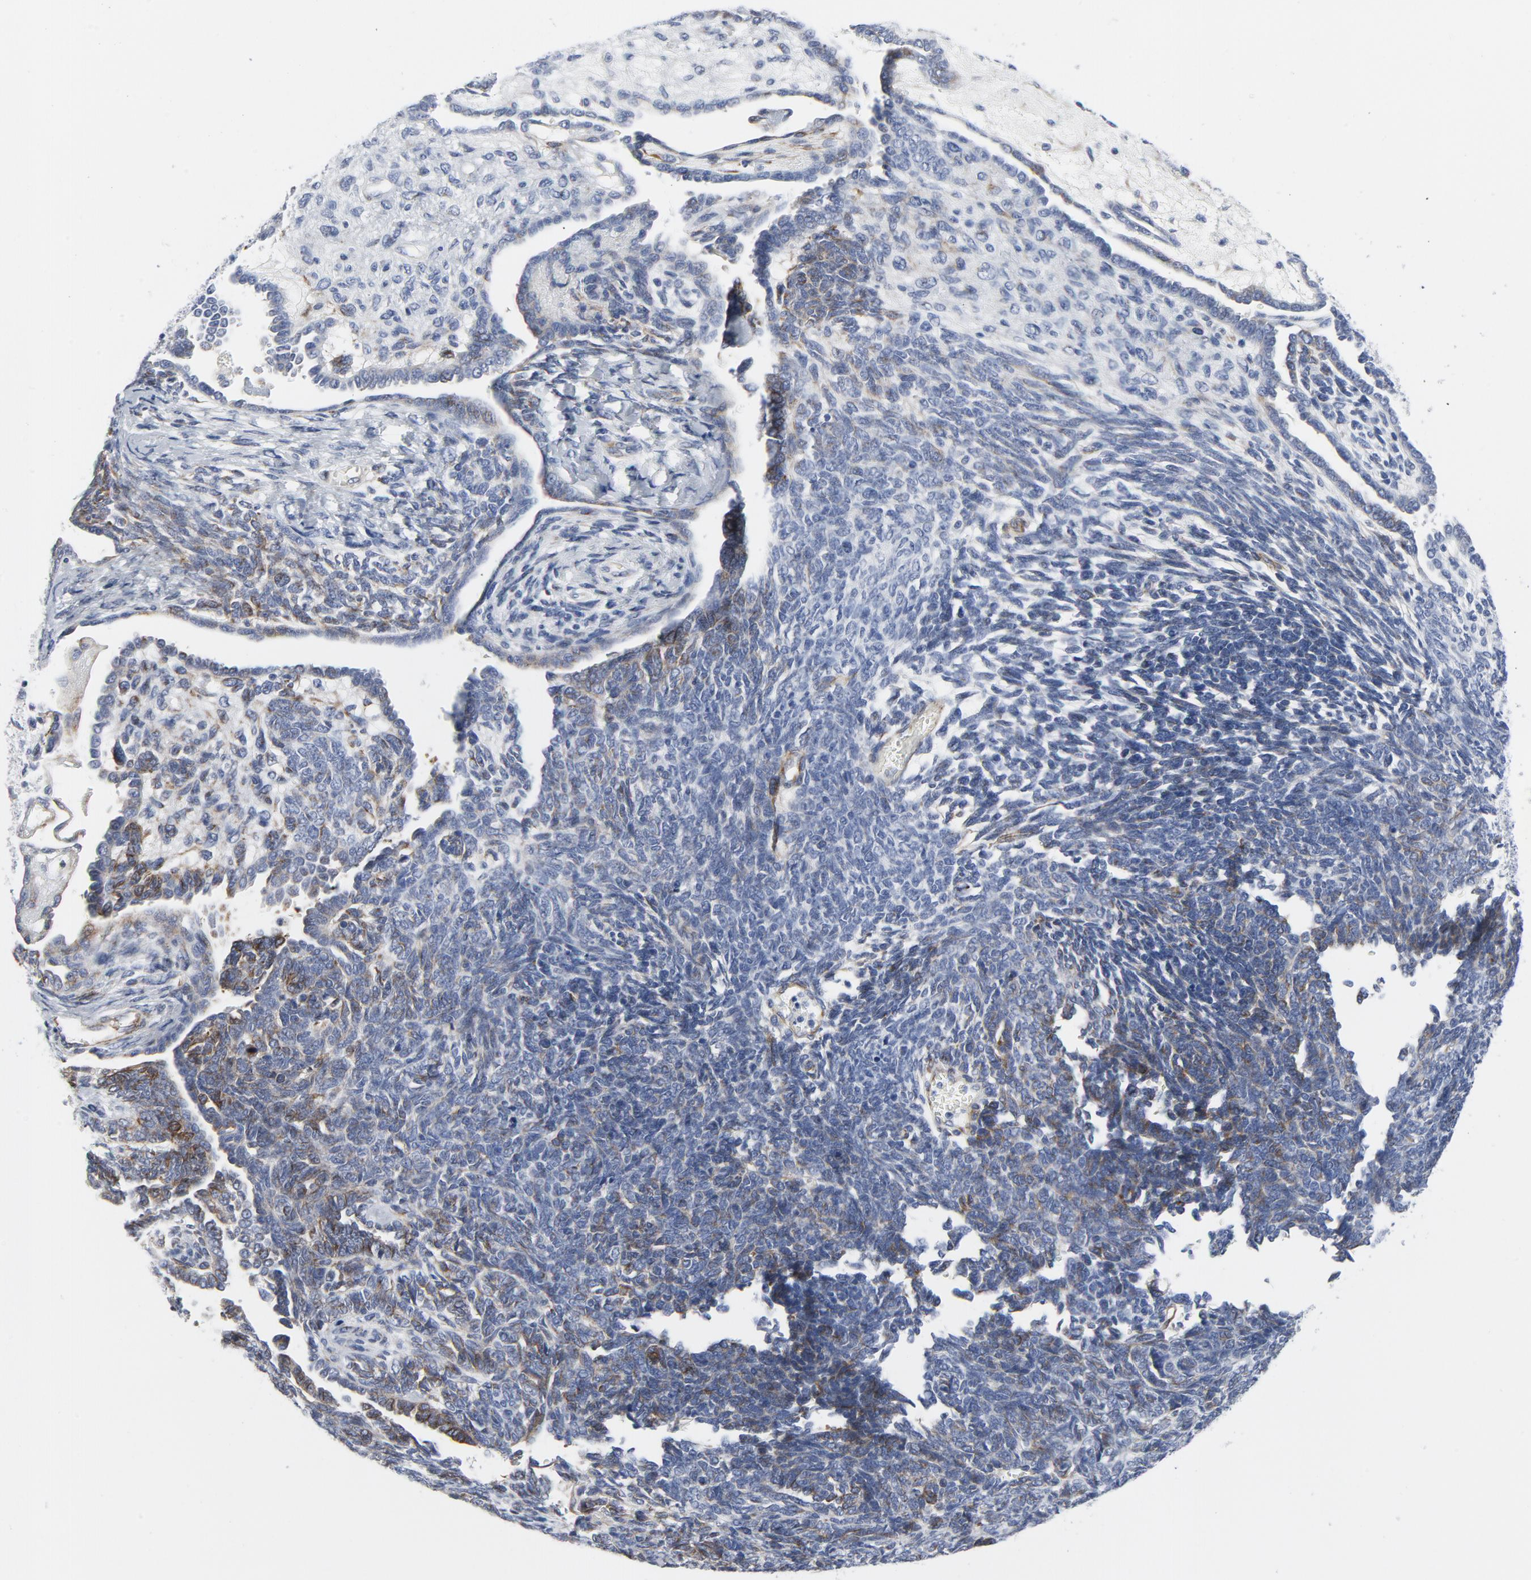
{"staining": {"intensity": "weak", "quantity": "<25%", "location": "cytoplasmic/membranous"}, "tissue": "endometrial cancer", "cell_type": "Tumor cells", "image_type": "cancer", "snomed": [{"axis": "morphology", "description": "Neoplasm, malignant, NOS"}, {"axis": "topography", "description": "Endometrium"}], "caption": "Photomicrograph shows no significant protein expression in tumor cells of endometrial cancer. (Immunohistochemistry, brightfield microscopy, high magnification).", "gene": "TUBB1", "patient": {"sex": "female", "age": 74}}